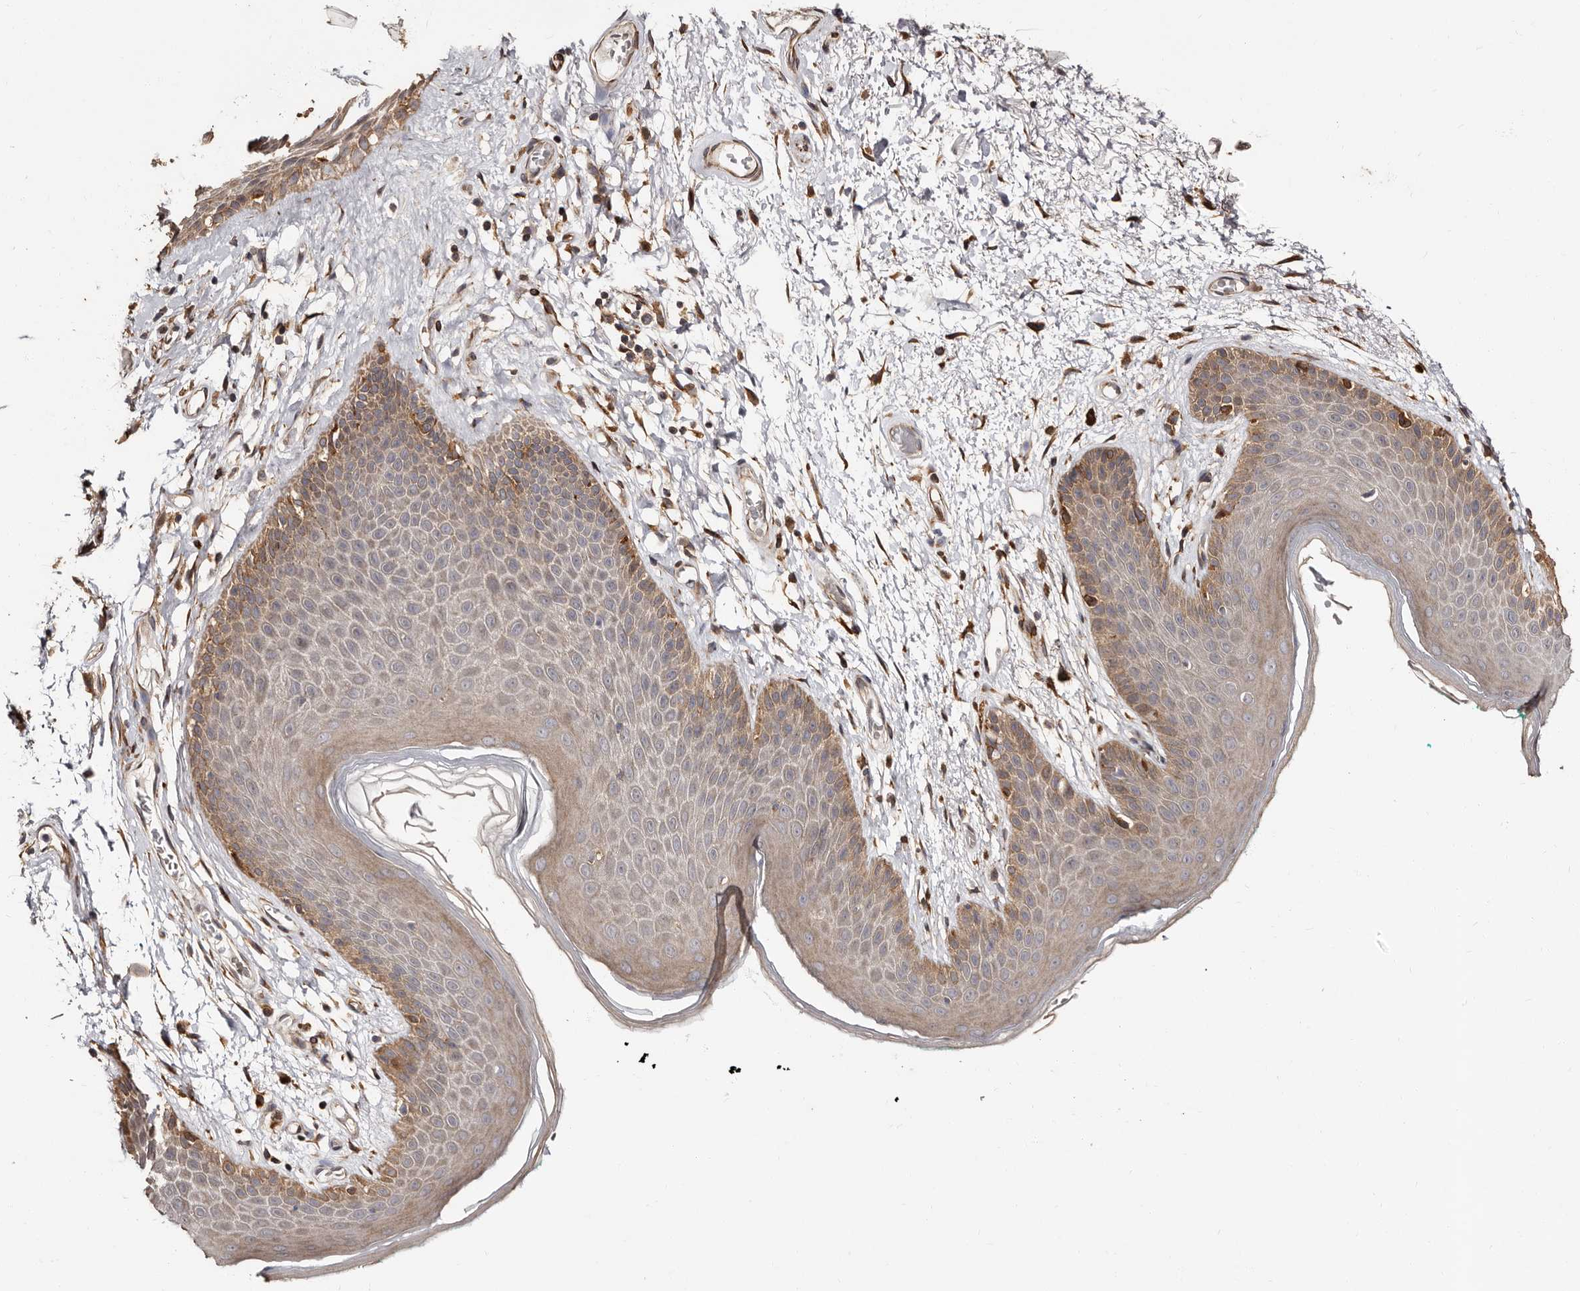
{"staining": {"intensity": "moderate", "quantity": "25%-75%", "location": "cytoplasmic/membranous"}, "tissue": "skin", "cell_type": "Epidermal cells", "image_type": "normal", "snomed": [{"axis": "morphology", "description": "Normal tissue, NOS"}, {"axis": "topography", "description": "Anal"}], "caption": "Human skin stained for a protein (brown) exhibits moderate cytoplasmic/membranous positive positivity in about 25%-75% of epidermal cells.", "gene": "TBC1D22B", "patient": {"sex": "male", "age": 74}}